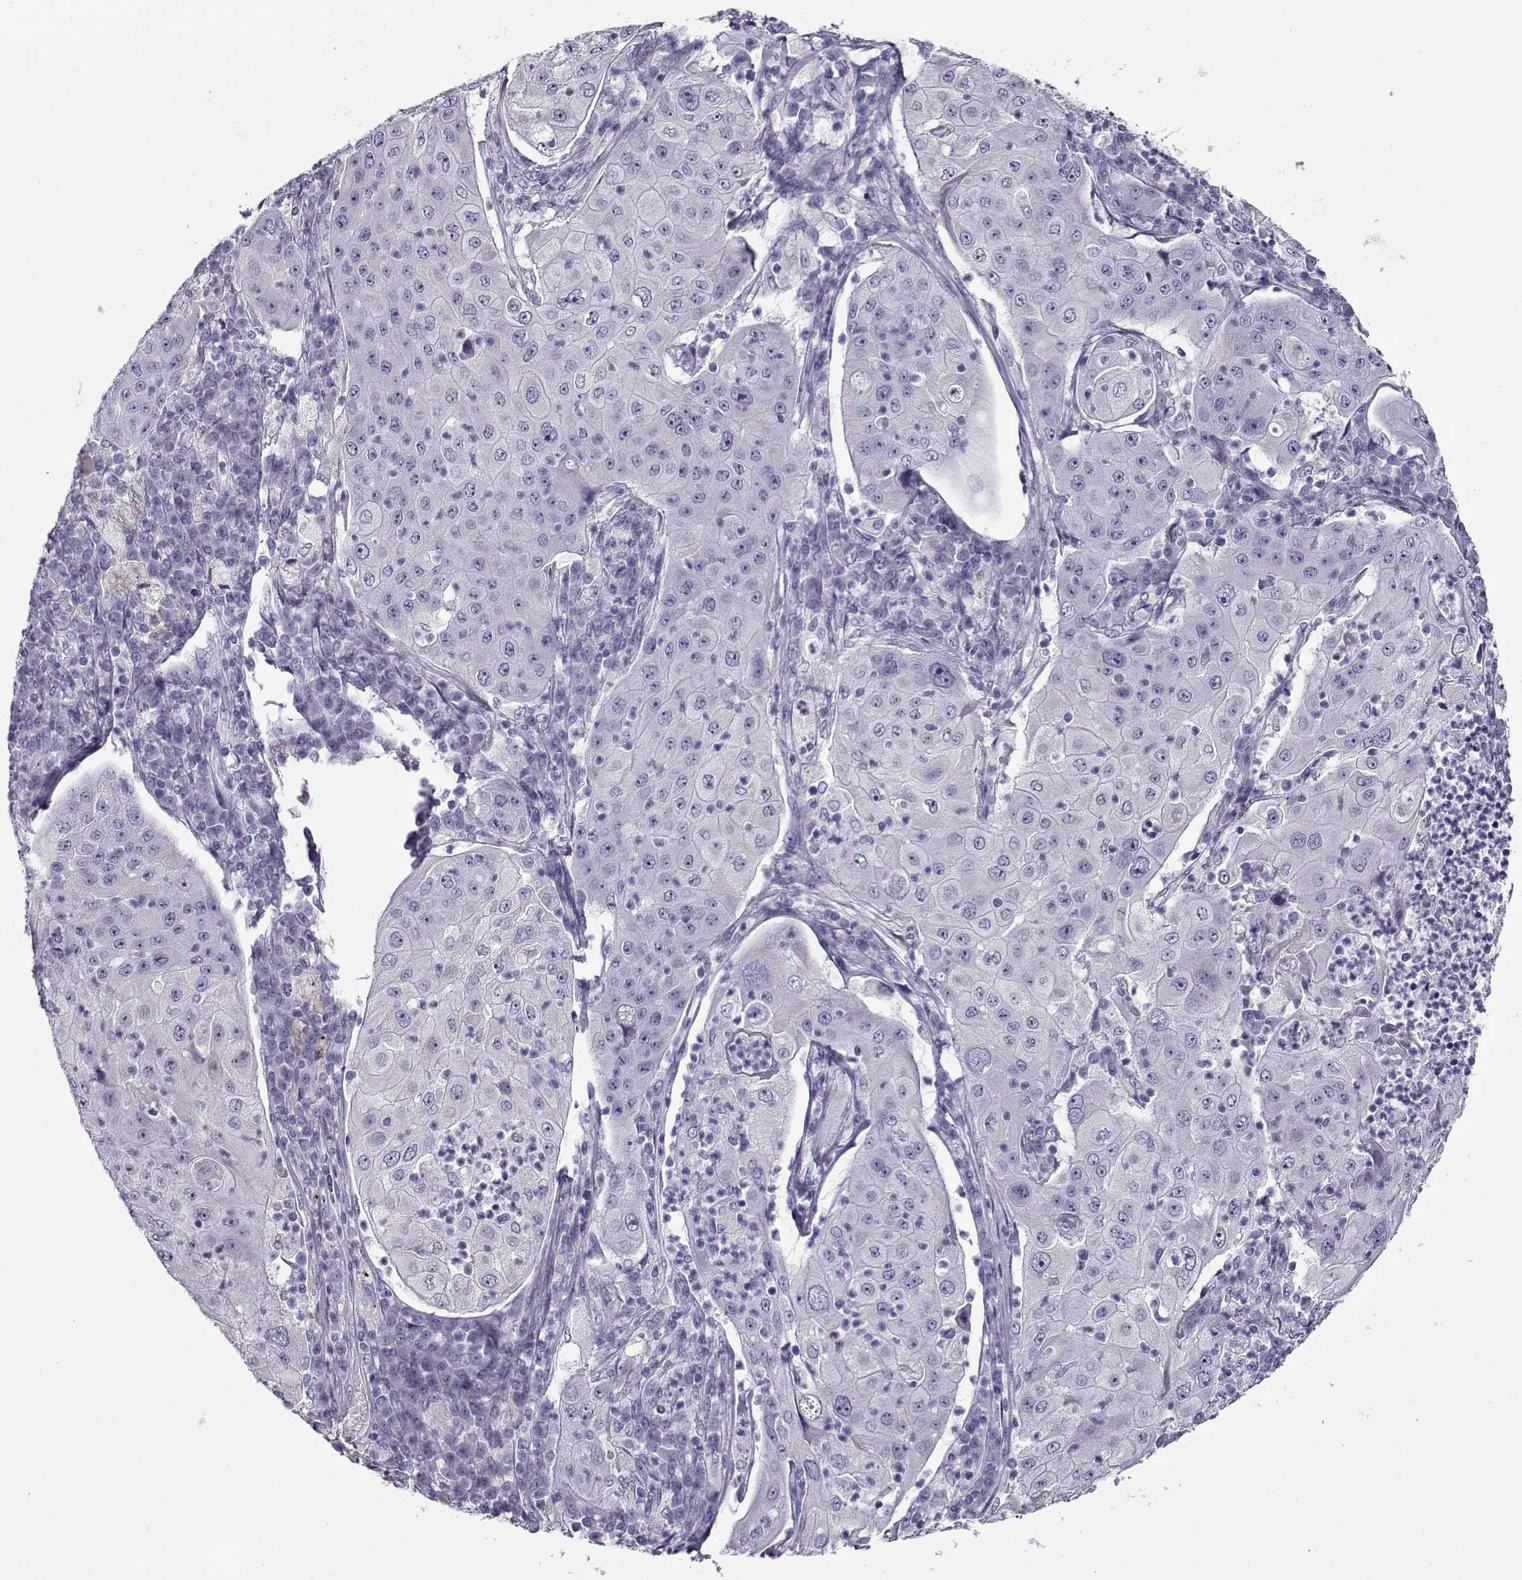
{"staining": {"intensity": "negative", "quantity": "none", "location": "none"}, "tissue": "lung cancer", "cell_type": "Tumor cells", "image_type": "cancer", "snomed": [{"axis": "morphology", "description": "Squamous cell carcinoma, NOS"}, {"axis": "topography", "description": "Lung"}], "caption": "Lung cancer stained for a protein using immunohistochemistry (IHC) reveals no positivity tumor cells.", "gene": "GAGE2A", "patient": {"sex": "female", "age": 59}}